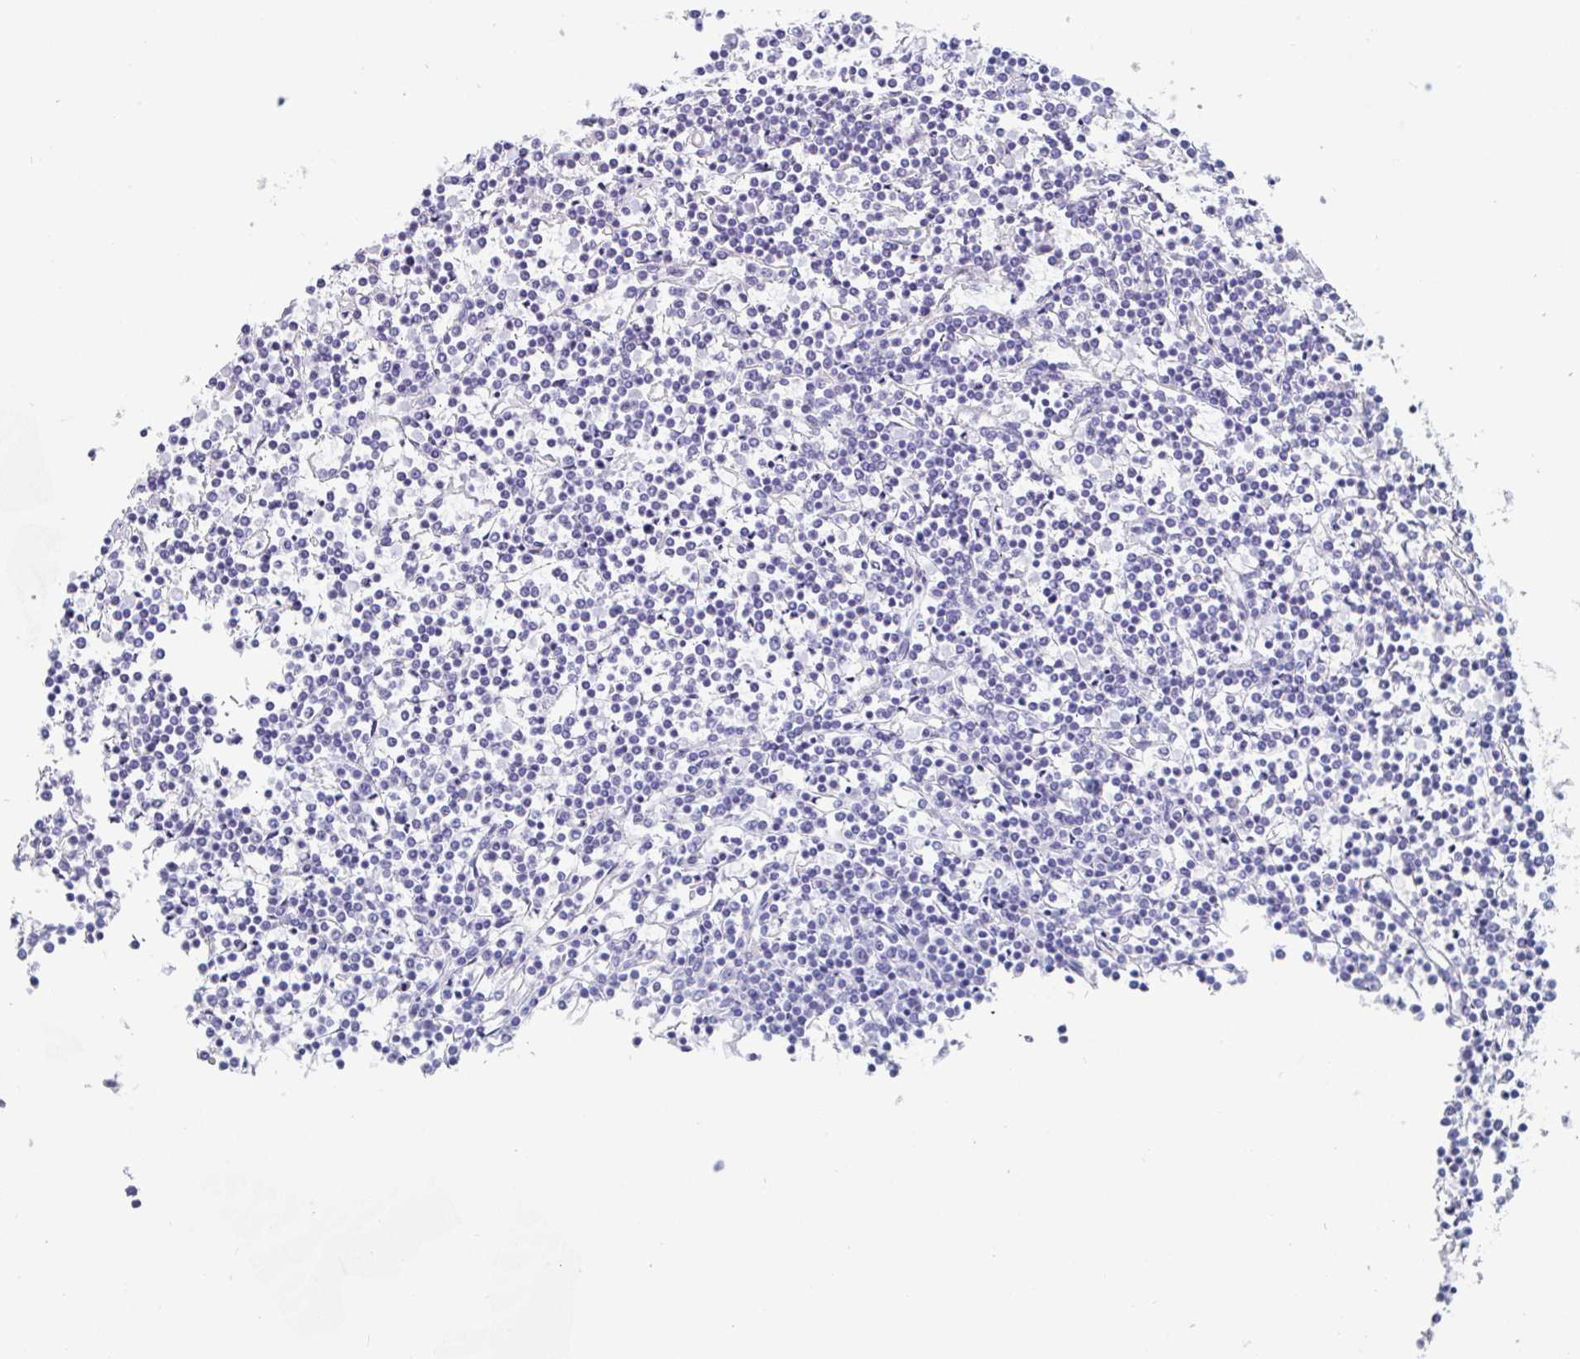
{"staining": {"intensity": "negative", "quantity": "none", "location": "none"}, "tissue": "lymphoma", "cell_type": "Tumor cells", "image_type": "cancer", "snomed": [{"axis": "morphology", "description": "Malignant lymphoma, non-Hodgkin's type, Low grade"}, {"axis": "topography", "description": "Spleen"}], "caption": "Micrograph shows no protein positivity in tumor cells of lymphoma tissue.", "gene": "GKN2", "patient": {"sex": "female", "age": 19}}